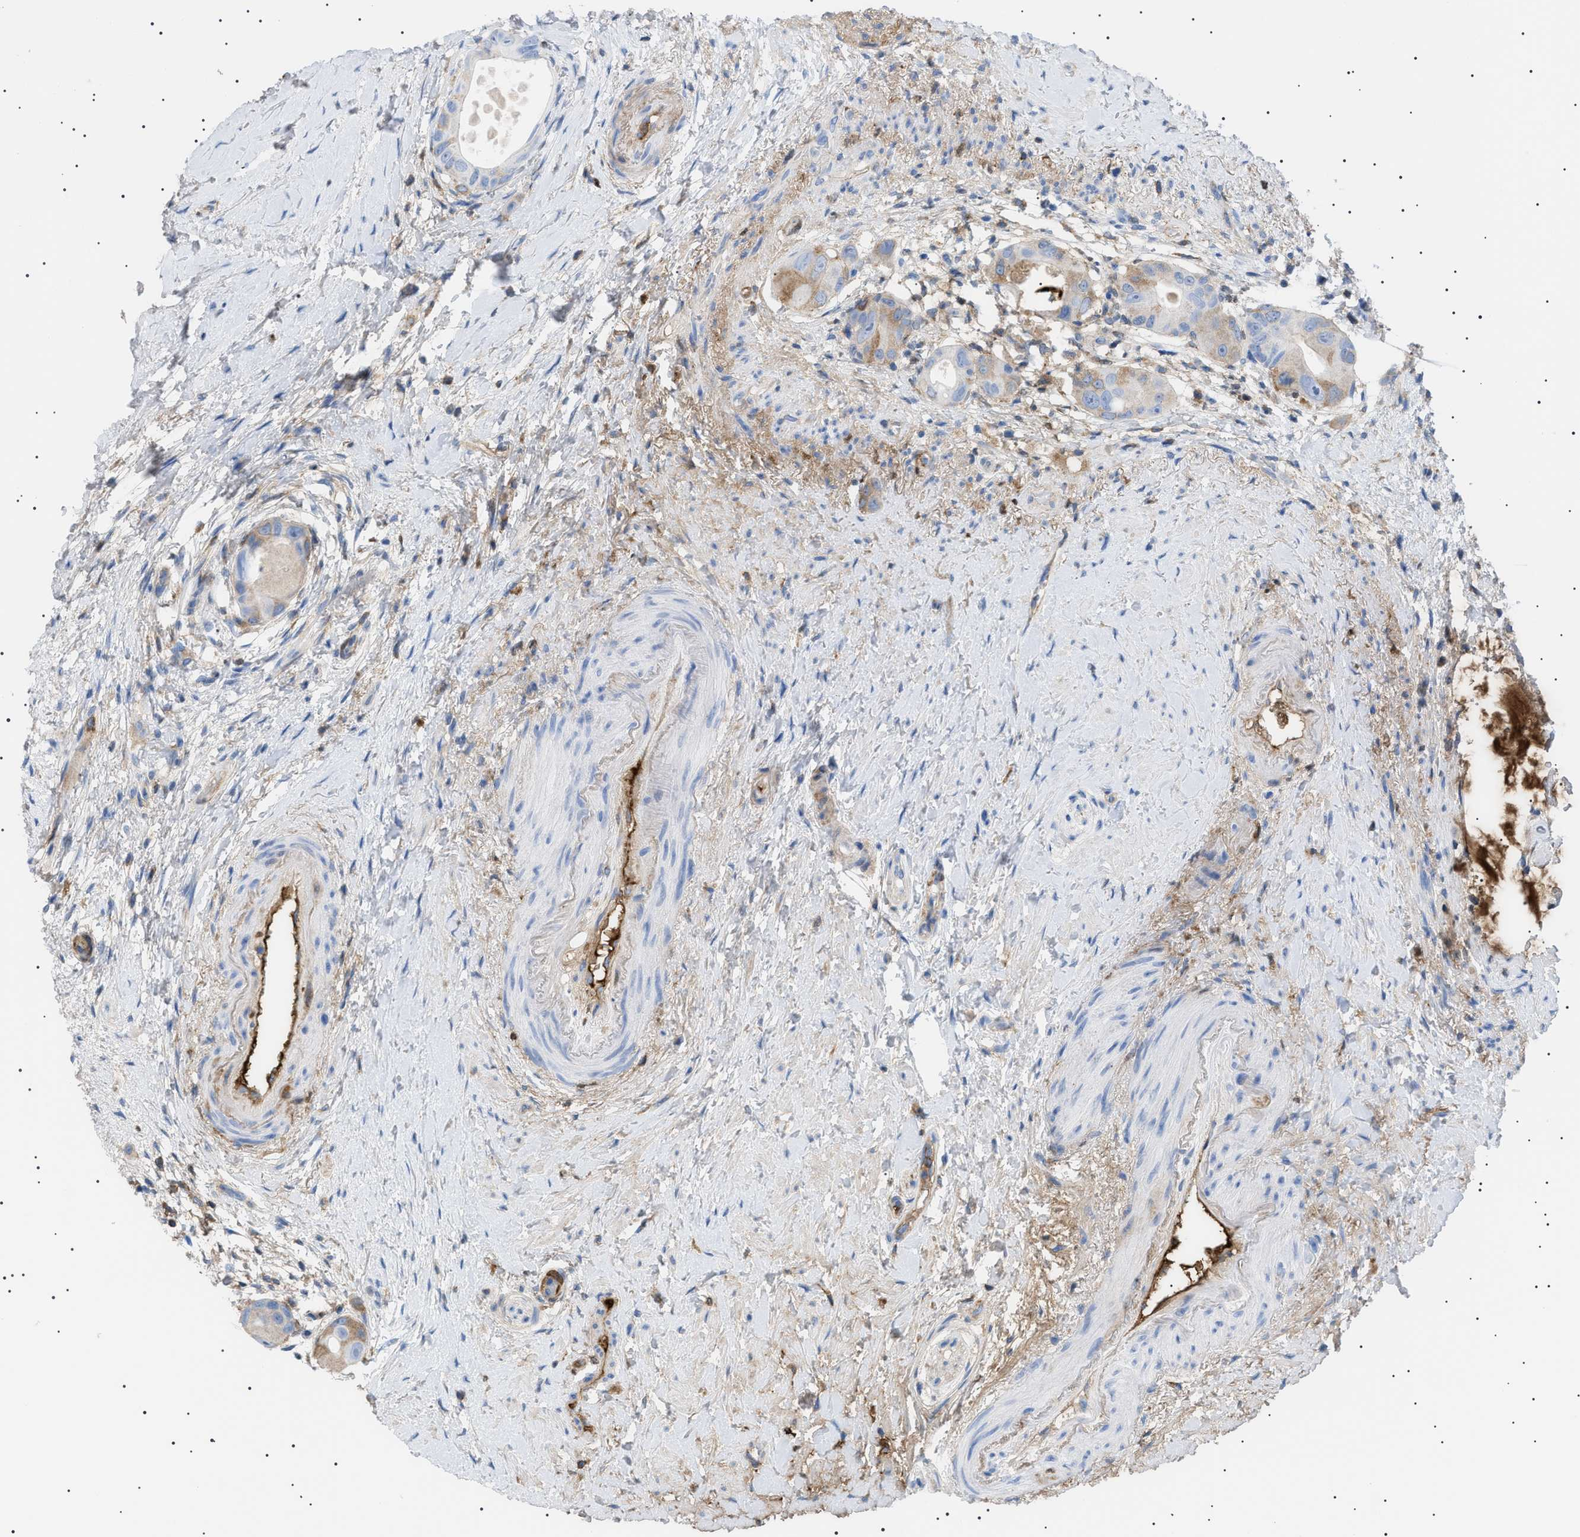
{"staining": {"intensity": "weak", "quantity": "25%-75%", "location": "cytoplasmic/membranous"}, "tissue": "colorectal cancer", "cell_type": "Tumor cells", "image_type": "cancer", "snomed": [{"axis": "morphology", "description": "Adenocarcinoma, NOS"}, {"axis": "topography", "description": "Rectum"}], "caption": "The image displays staining of colorectal adenocarcinoma, revealing weak cytoplasmic/membranous protein positivity (brown color) within tumor cells. (IHC, brightfield microscopy, high magnification).", "gene": "LPA", "patient": {"sex": "male", "age": 51}}